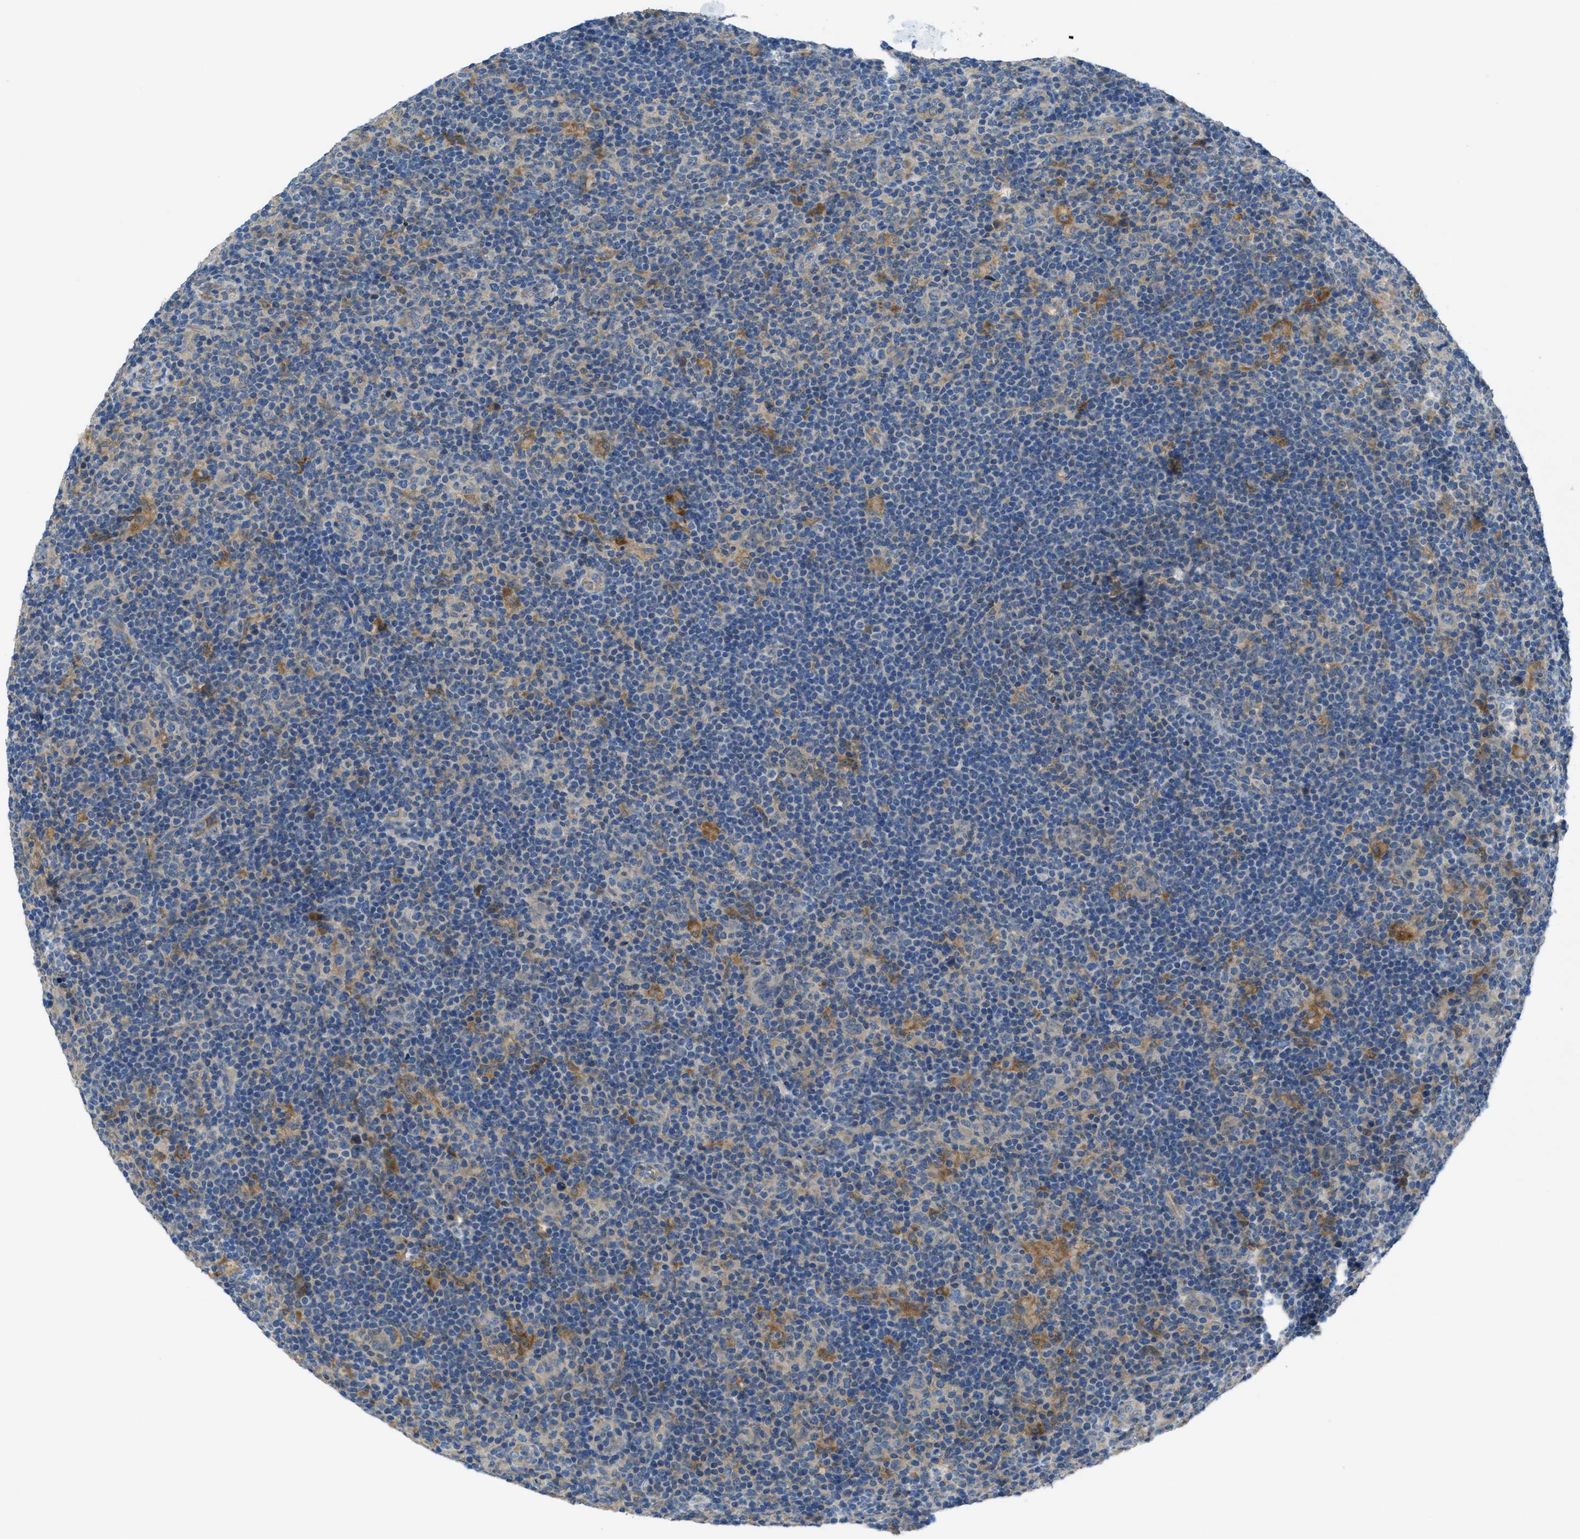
{"staining": {"intensity": "negative", "quantity": "none", "location": "none"}, "tissue": "lymphoma", "cell_type": "Tumor cells", "image_type": "cancer", "snomed": [{"axis": "morphology", "description": "Hodgkin's disease, NOS"}, {"axis": "topography", "description": "Lymph node"}], "caption": "This is an IHC histopathology image of human Hodgkin's disease. There is no expression in tumor cells.", "gene": "MAP3K20", "patient": {"sex": "female", "age": 57}}